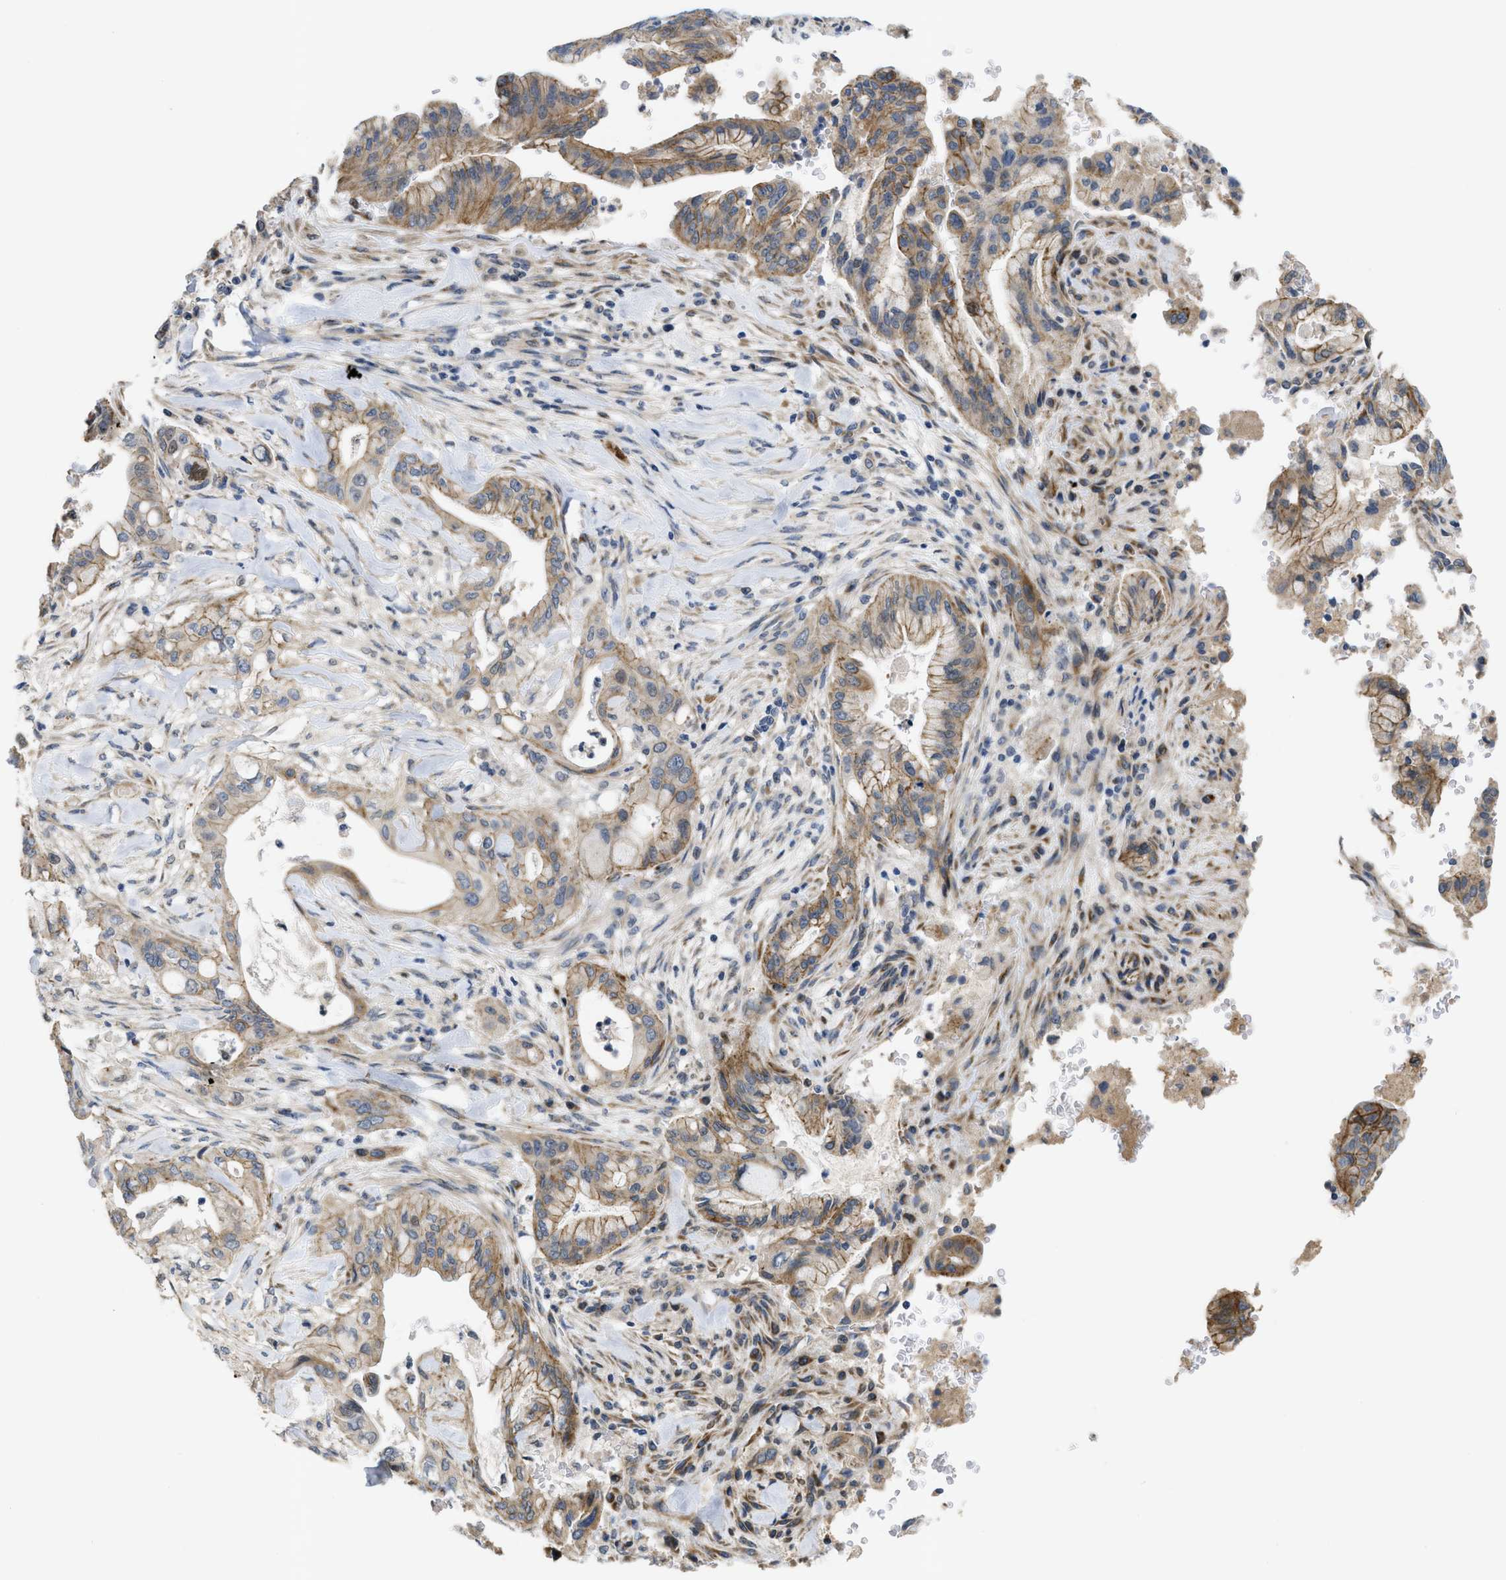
{"staining": {"intensity": "moderate", "quantity": ">75%", "location": "cytoplasmic/membranous"}, "tissue": "pancreatic cancer", "cell_type": "Tumor cells", "image_type": "cancer", "snomed": [{"axis": "morphology", "description": "Adenocarcinoma, NOS"}, {"axis": "topography", "description": "Pancreas"}], "caption": "Moderate cytoplasmic/membranous protein positivity is identified in about >75% of tumor cells in pancreatic cancer (adenocarcinoma). The staining is performed using DAB brown chromogen to label protein expression. The nuclei are counter-stained blue using hematoxylin.", "gene": "CDPF1", "patient": {"sex": "female", "age": 73}}